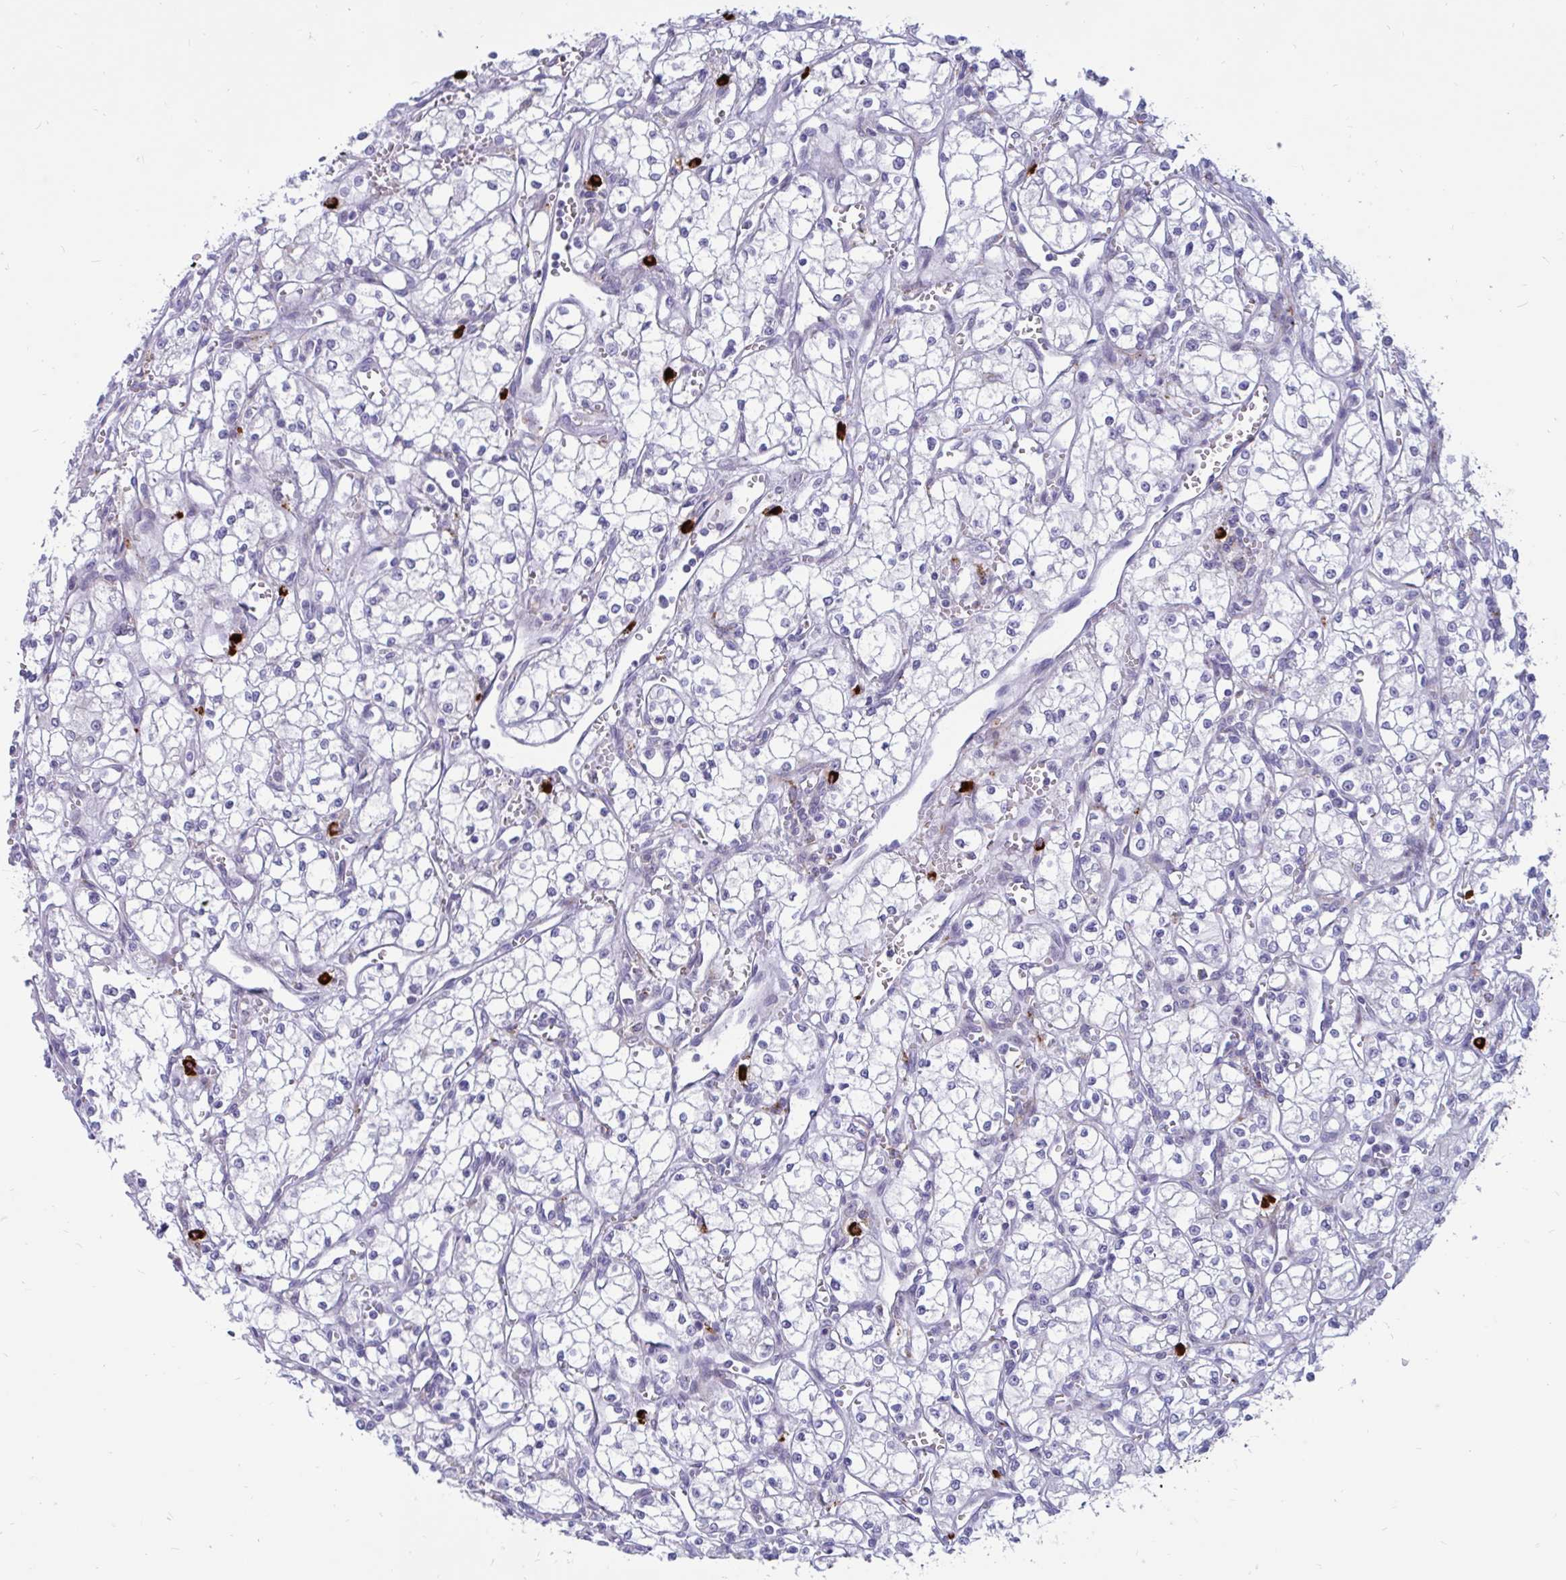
{"staining": {"intensity": "negative", "quantity": "none", "location": "none"}, "tissue": "renal cancer", "cell_type": "Tumor cells", "image_type": "cancer", "snomed": [{"axis": "morphology", "description": "Adenocarcinoma, NOS"}, {"axis": "topography", "description": "Kidney"}], "caption": "An immunohistochemistry (IHC) micrograph of adenocarcinoma (renal) is shown. There is no staining in tumor cells of adenocarcinoma (renal).", "gene": "FAM219B", "patient": {"sex": "male", "age": 59}}